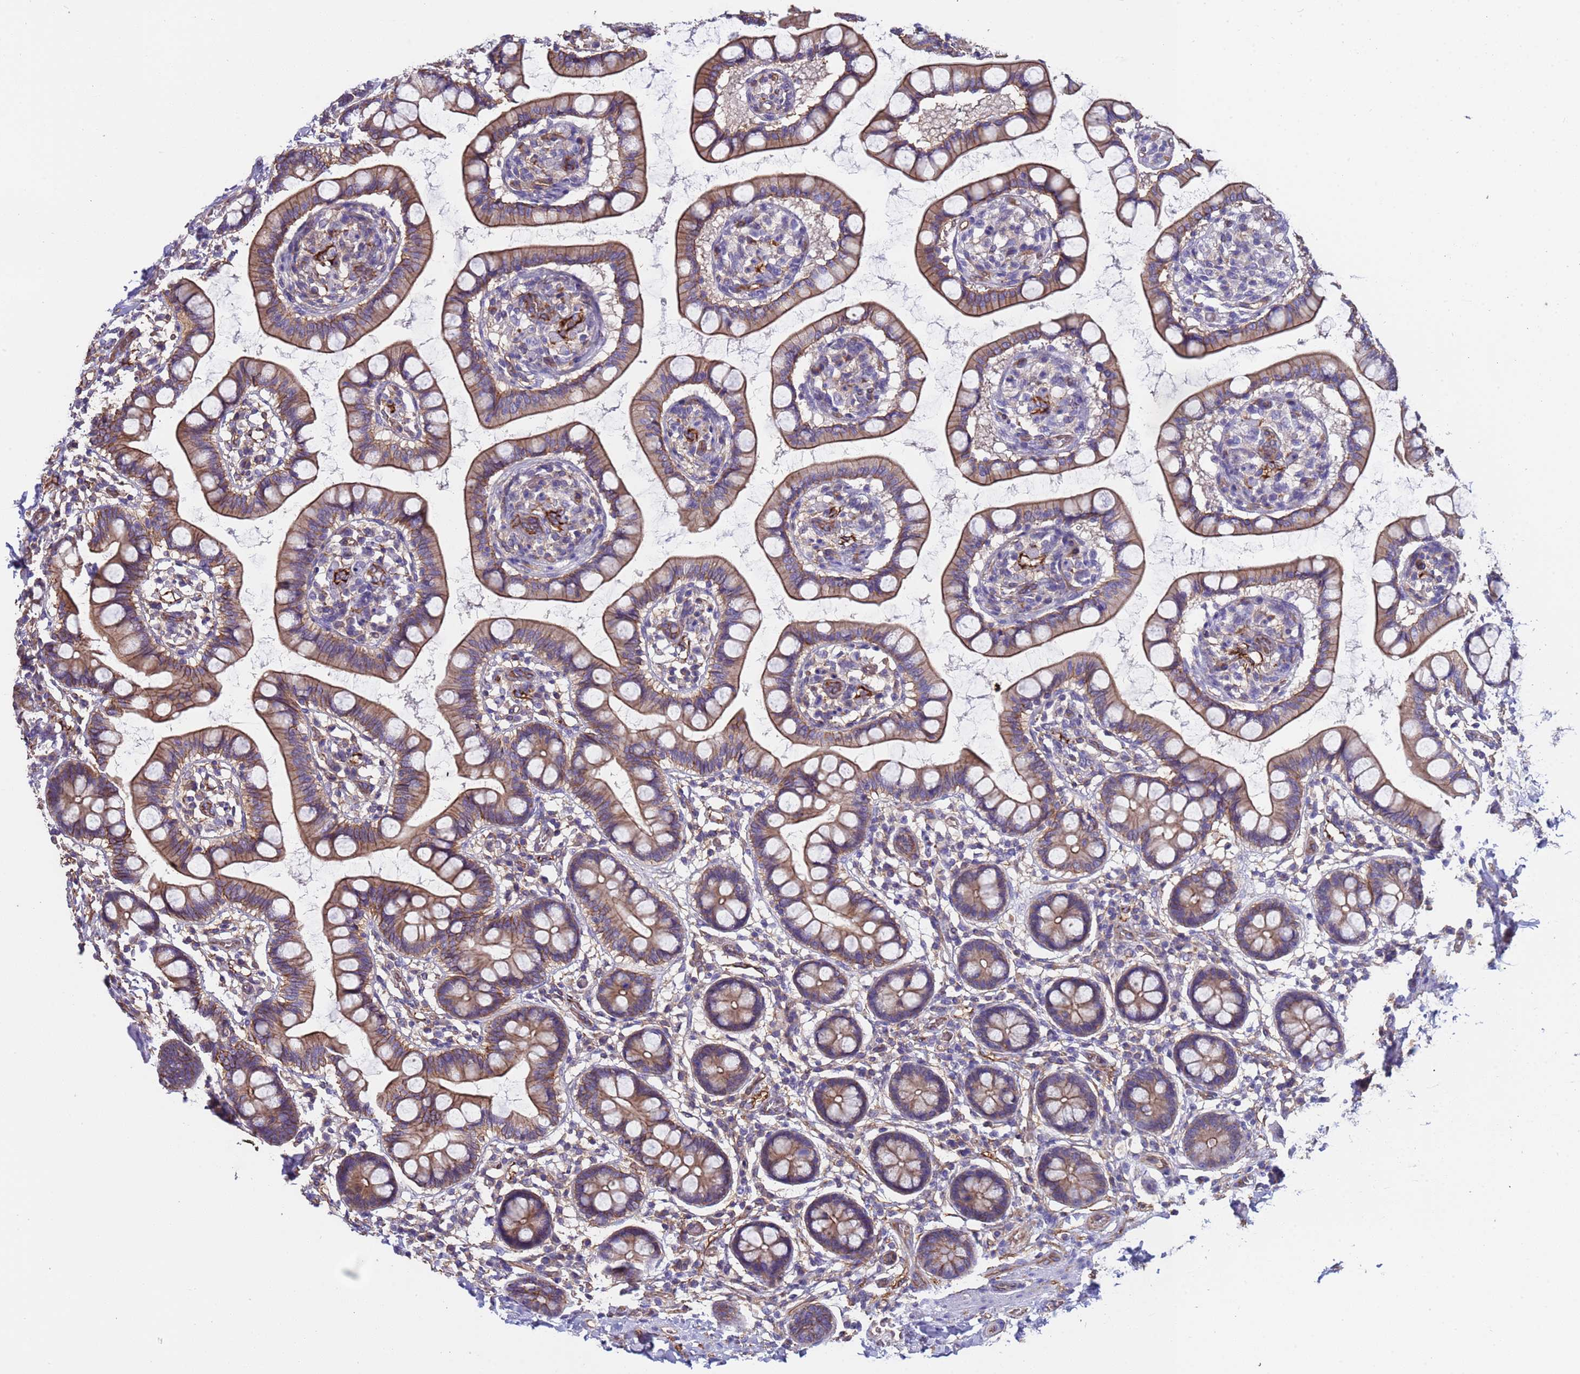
{"staining": {"intensity": "moderate", "quantity": ">75%", "location": "cytoplasmic/membranous"}, "tissue": "small intestine", "cell_type": "Glandular cells", "image_type": "normal", "snomed": [{"axis": "morphology", "description": "Normal tissue, NOS"}, {"axis": "topography", "description": "Small intestine"}], "caption": "Protein expression analysis of normal small intestine displays moderate cytoplasmic/membranous positivity in approximately >75% of glandular cells. (DAB (3,3'-diaminobenzidine) IHC with brightfield microscopy, high magnification).", "gene": "ZNF248", "patient": {"sex": "male", "age": 52}}